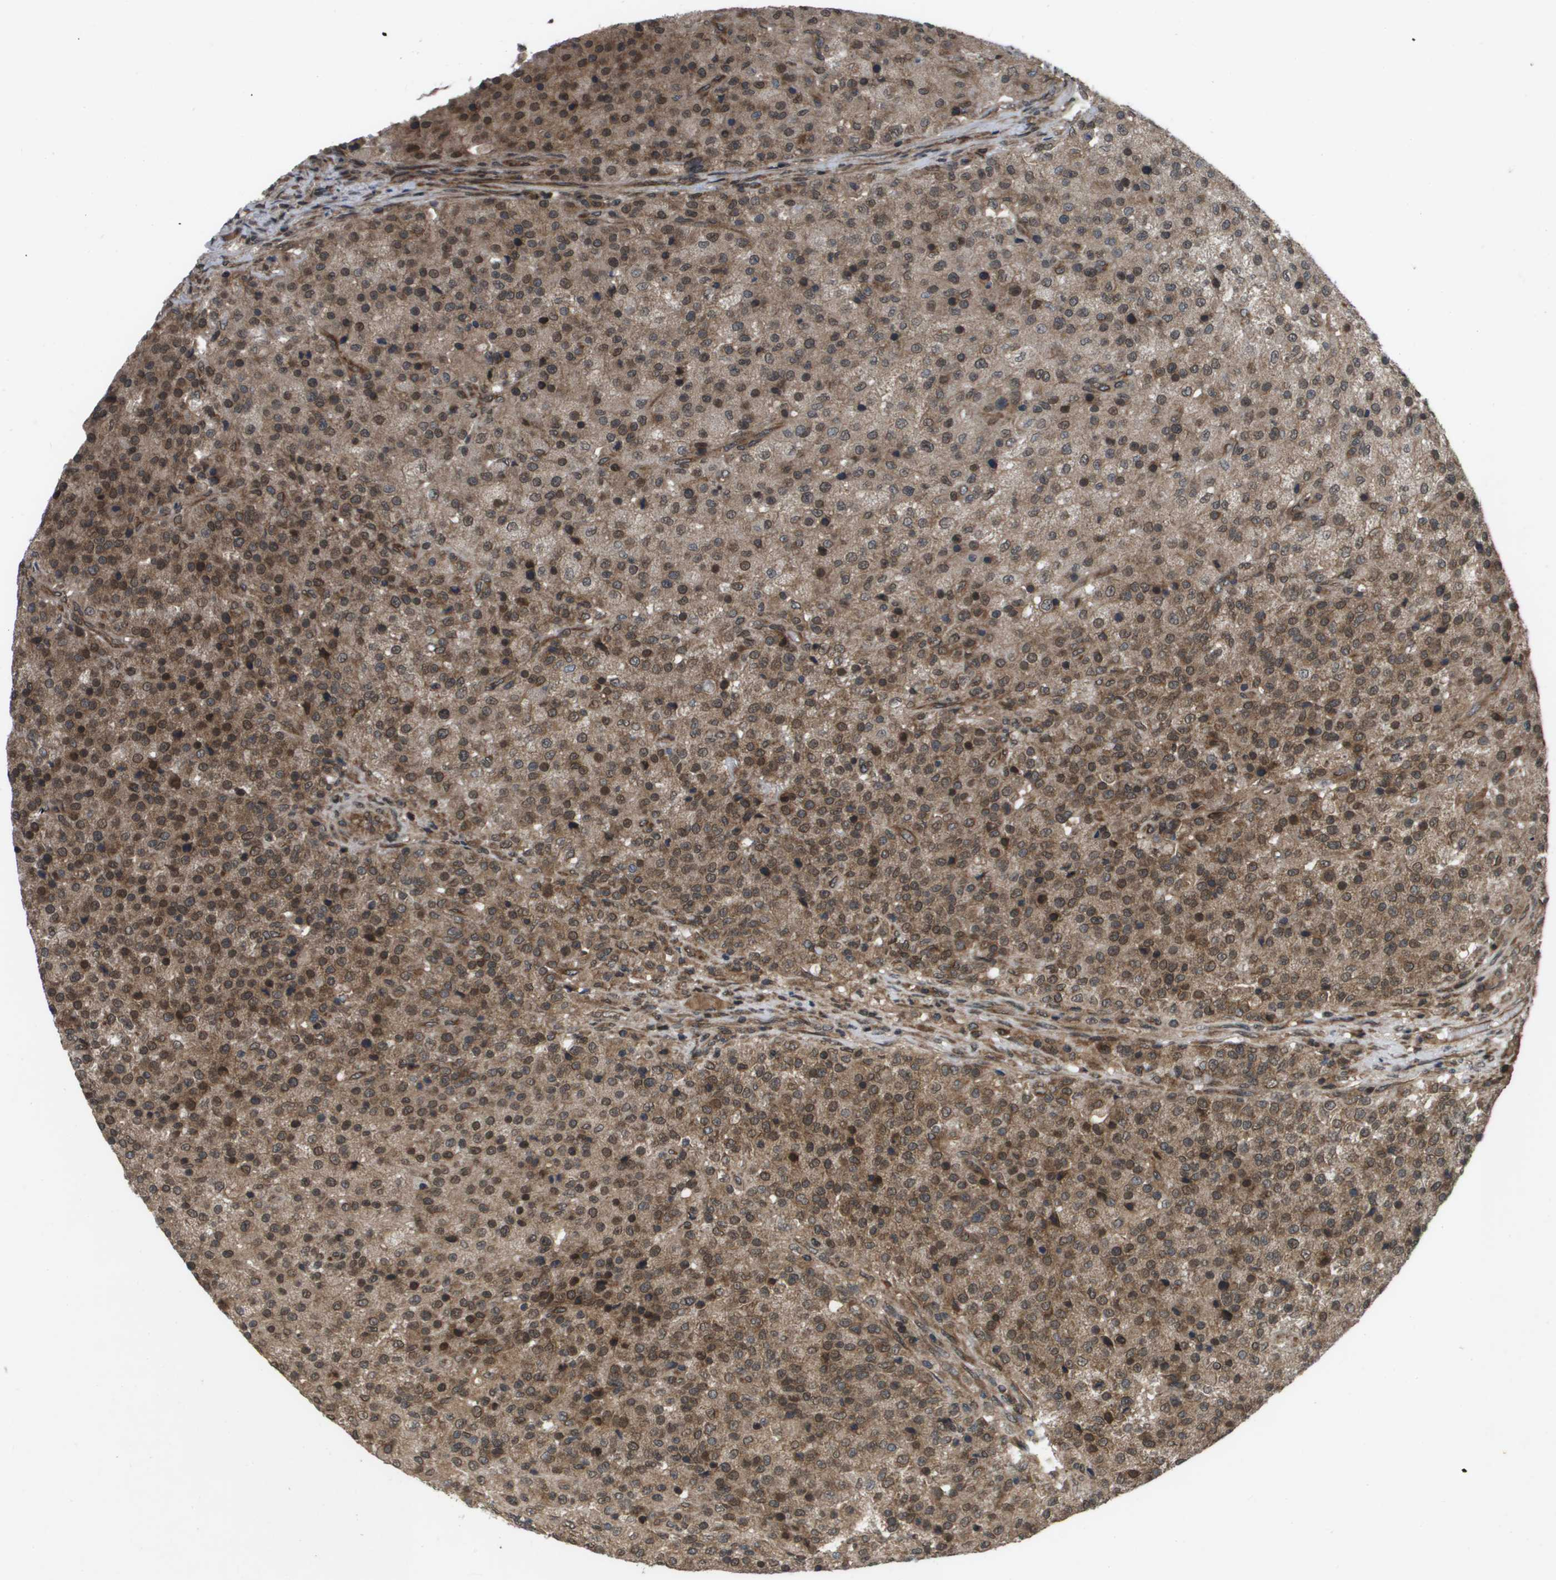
{"staining": {"intensity": "strong", "quantity": "25%-75%", "location": "cytoplasmic/membranous,nuclear"}, "tissue": "testis cancer", "cell_type": "Tumor cells", "image_type": "cancer", "snomed": [{"axis": "morphology", "description": "Seminoma, NOS"}, {"axis": "topography", "description": "Testis"}], "caption": "About 25%-75% of tumor cells in human testis cancer (seminoma) display strong cytoplasmic/membranous and nuclear protein expression as visualized by brown immunohistochemical staining.", "gene": "SPTLC1", "patient": {"sex": "male", "age": 59}}